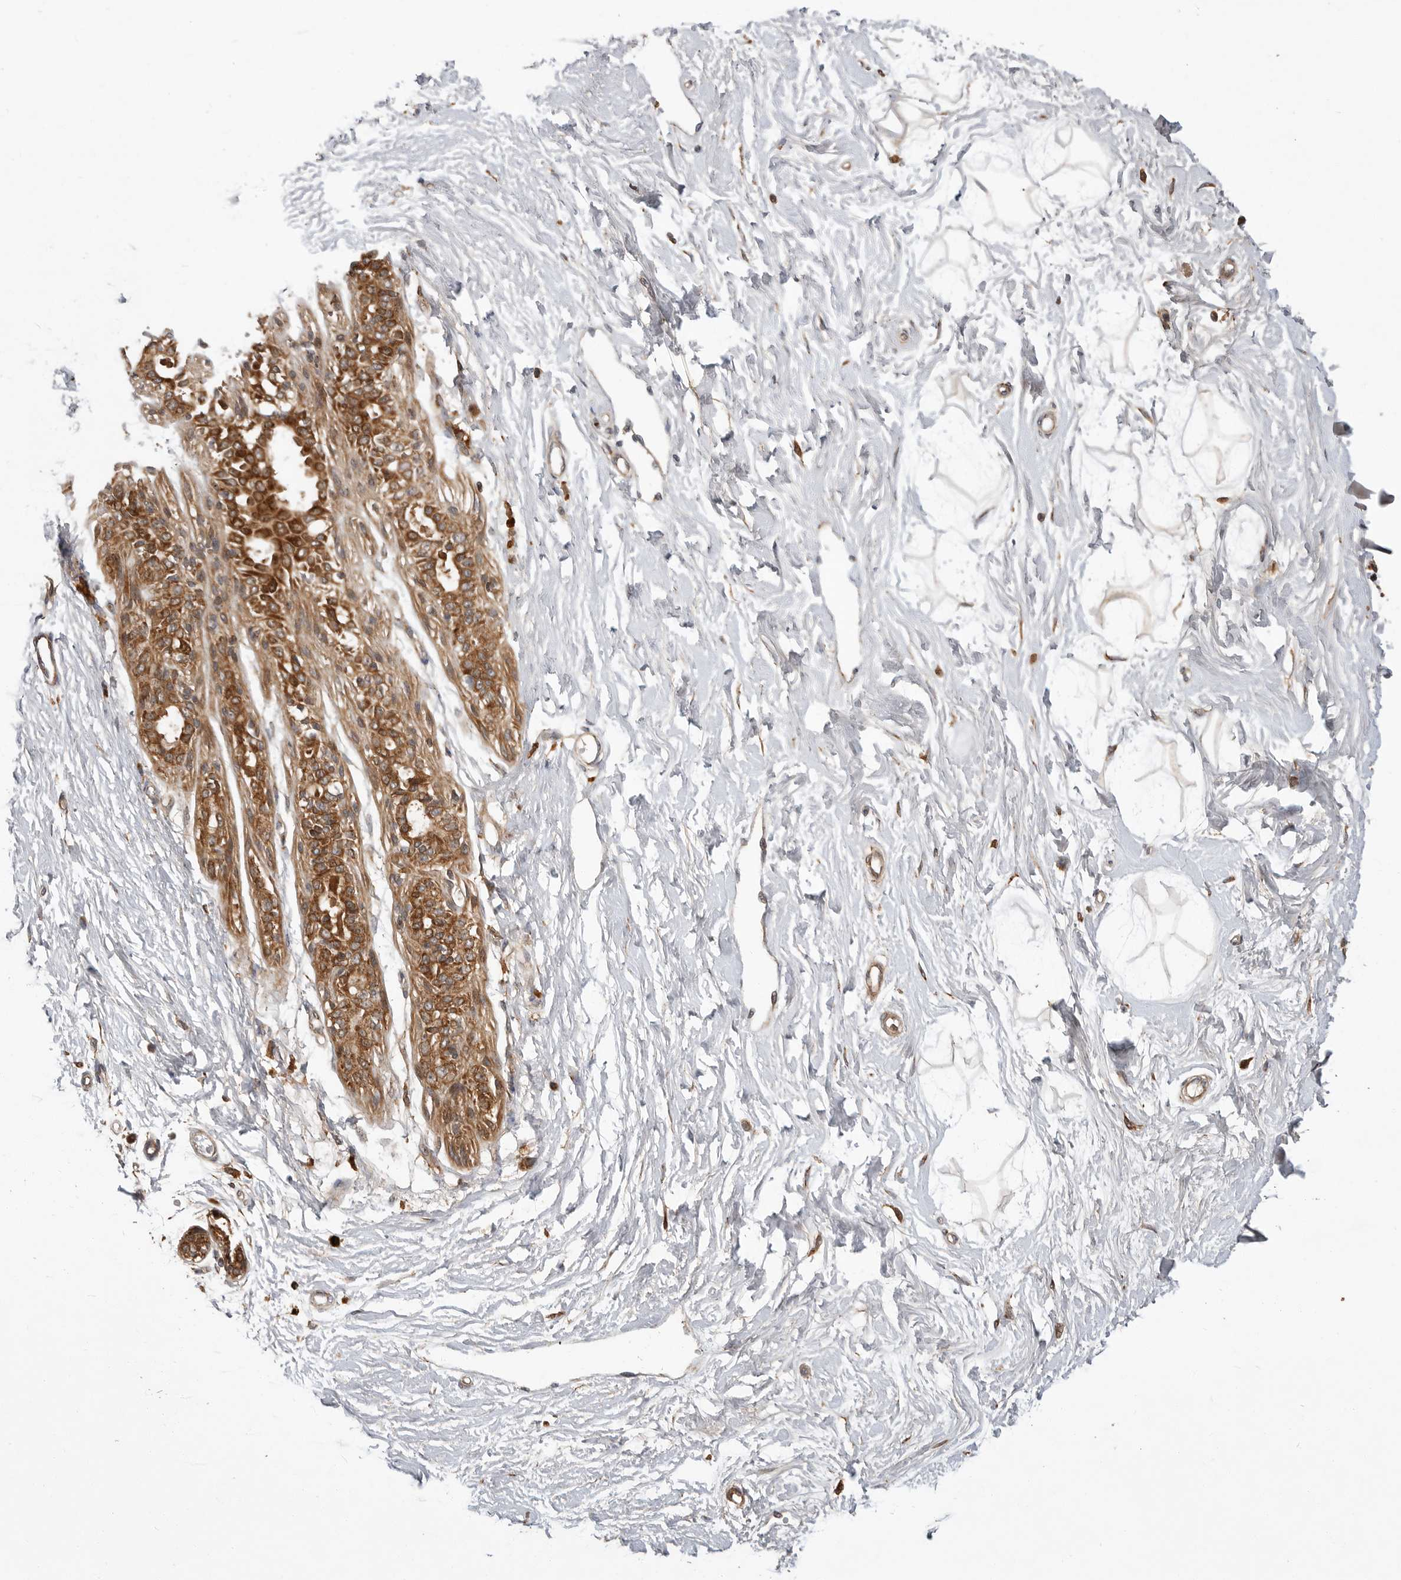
{"staining": {"intensity": "negative", "quantity": "none", "location": "none"}, "tissue": "breast", "cell_type": "Adipocytes", "image_type": "normal", "snomed": [{"axis": "morphology", "description": "Normal tissue, NOS"}, {"axis": "topography", "description": "Breast"}], "caption": "Adipocytes are negative for brown protein staining in unremarkable breast. (Immunohistochemistry (ihc), brightfield microscopy, high magnification).", "gene": "KYAT3", "patient": {"sex": "female", "age": 45}}